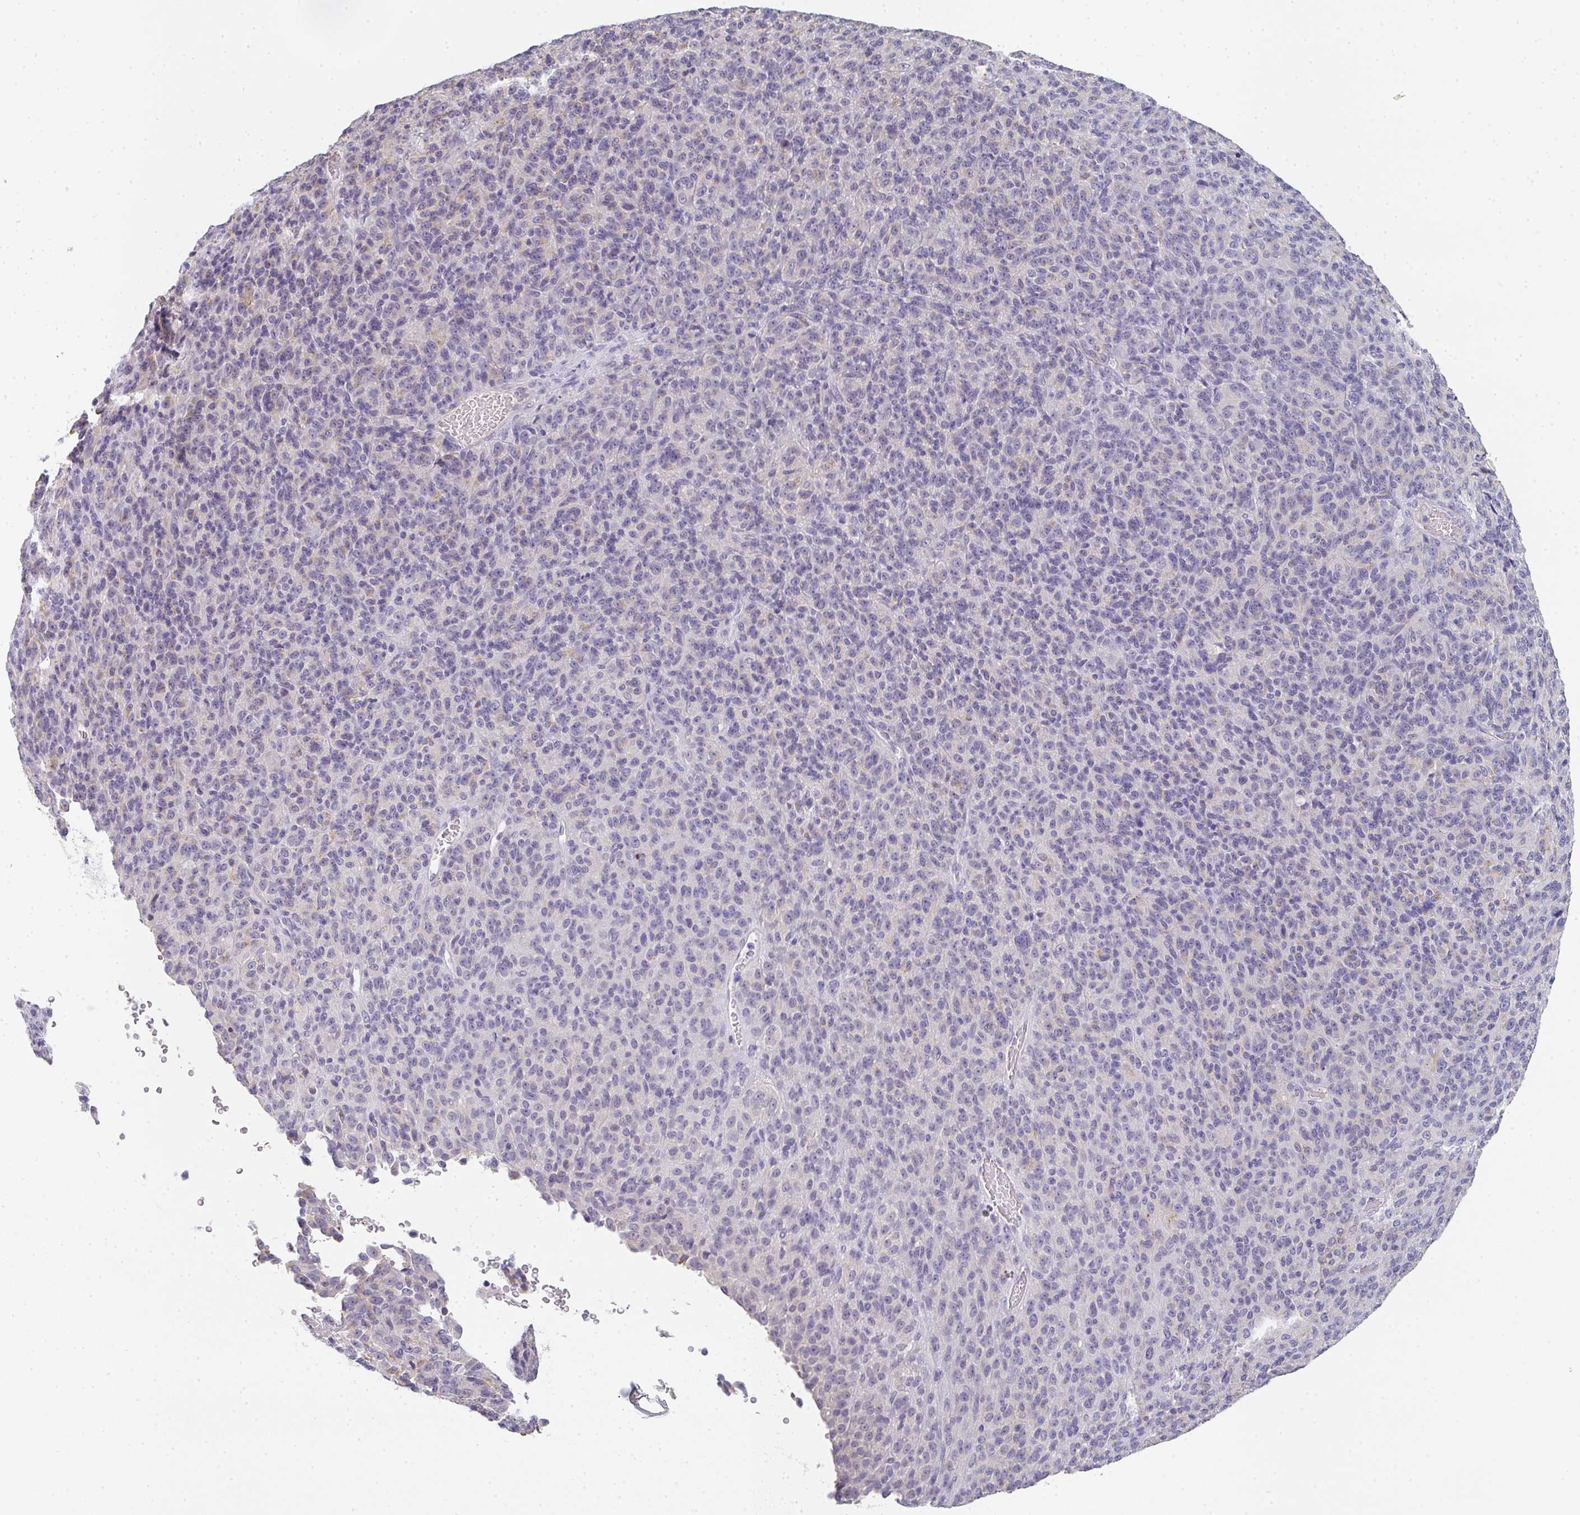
{"staining": {"intensity": "weak", "quantity": "<25%", "location": "cytoplasmic/membranous"}, "tissue": "melanoma", "cell_type": "Tumor cells", "image_type": "cancer", "snomed": [{"axis": "morphology", "description": "Malignant melanoma, Metastatic site"}, {"axis": "topography", "description": "Brain"}], "caption": "DAB (3,3'-diaminobenzidine) immunohistochemical staining of malignant melanoma (metastatic site) demonstrates no significant positivity in tumor cells. (Brightfield microscopy of DAB (3,3'-diaminobenzidine) immunohistochemistry at high magnification).", "gene": "CHMP5", "patient": {"sex": "female", "age": 56}}